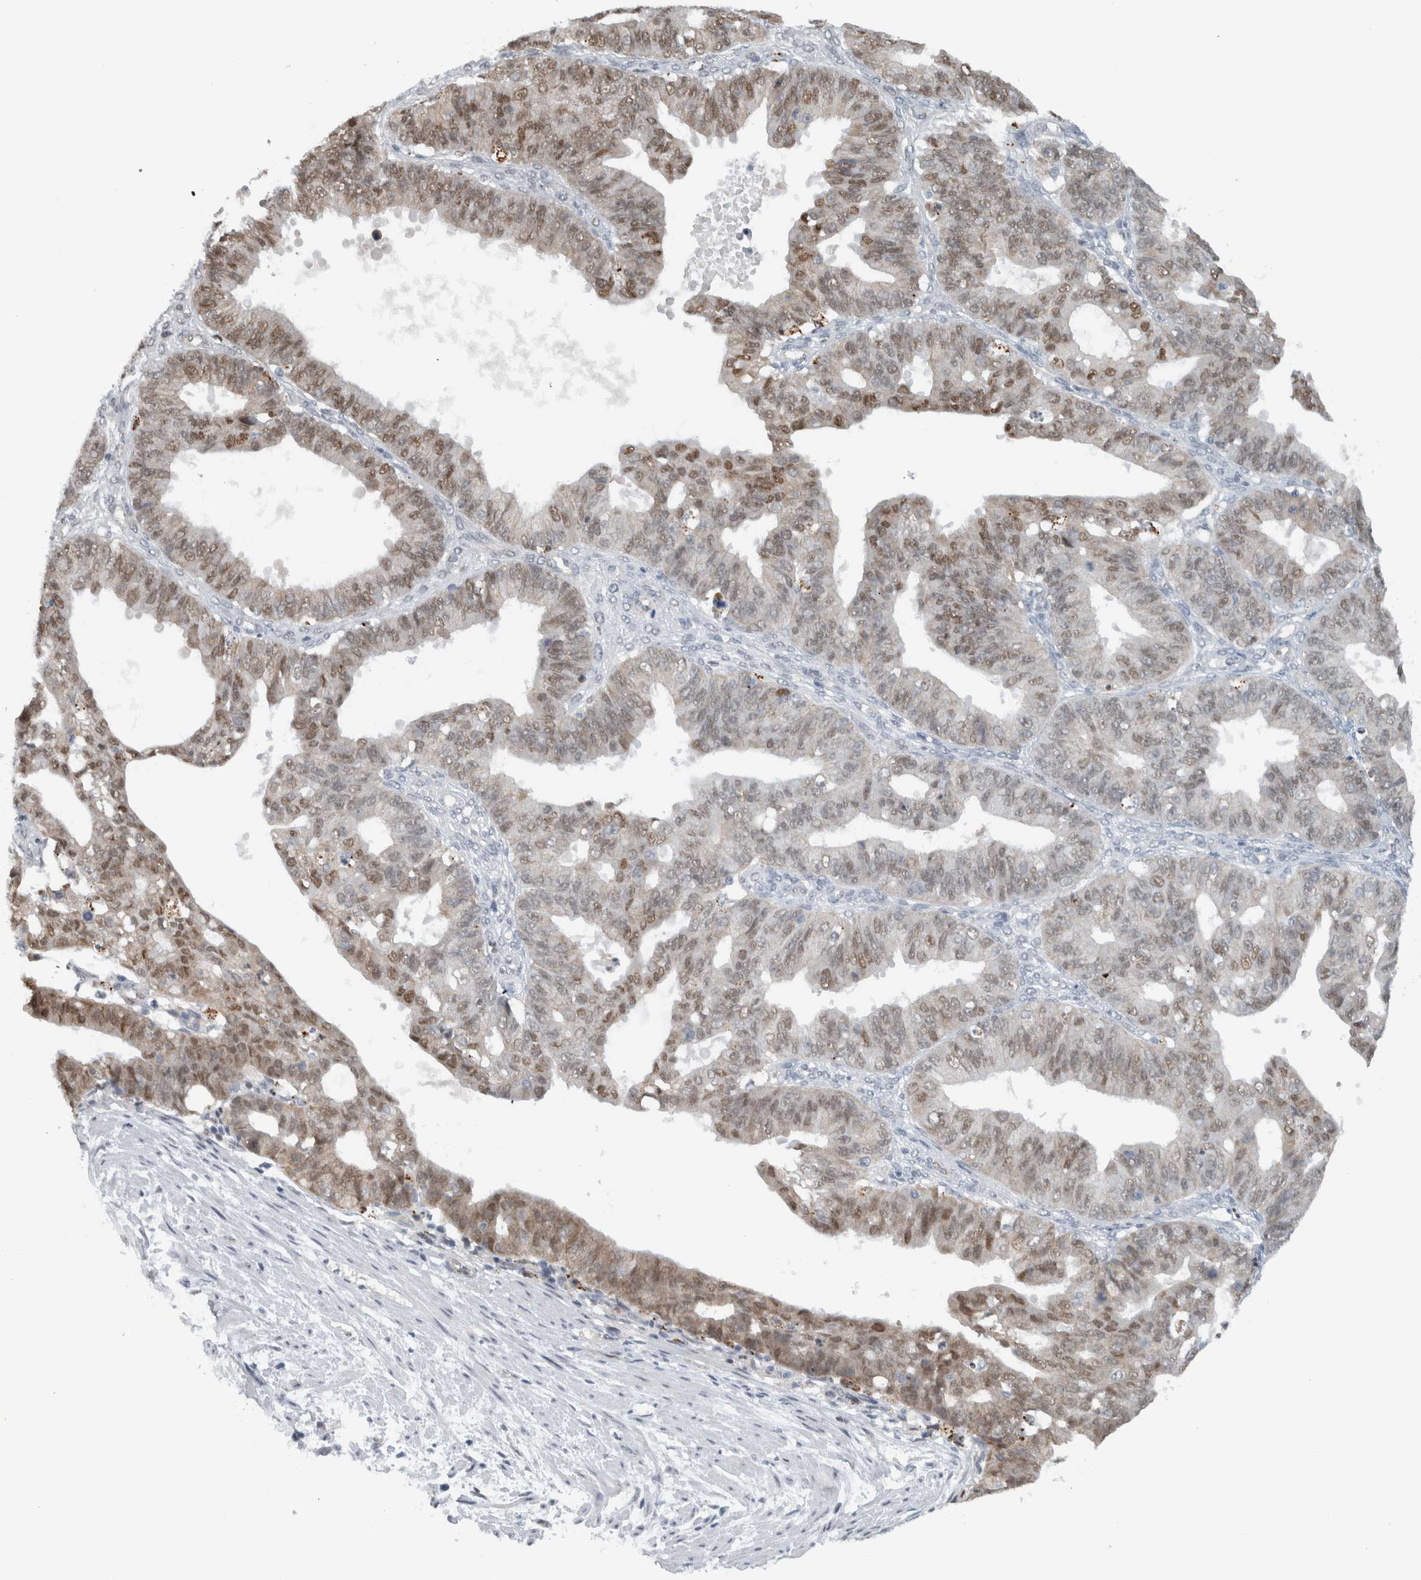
{"staining": {"intensity": "moderate", "quantity": "<25%", "location": "cytoplasmic/membranous,nuclear"}, "tissue": "ovarian cancer", "cell_type": "Tumor cells", "image_type": "cancer", "snomed": [{"axis": "morphology", "description": "Carcinoma, endometroid"}, {"axis": "topography", "description": "Ovary"}], "caption": "Human ovarian endometroid carcinoma stained with a protein marker shows moderate staining in tumor cells.", "gene": "ADPRM", "patient": {"sex": "female", "age": 42}}